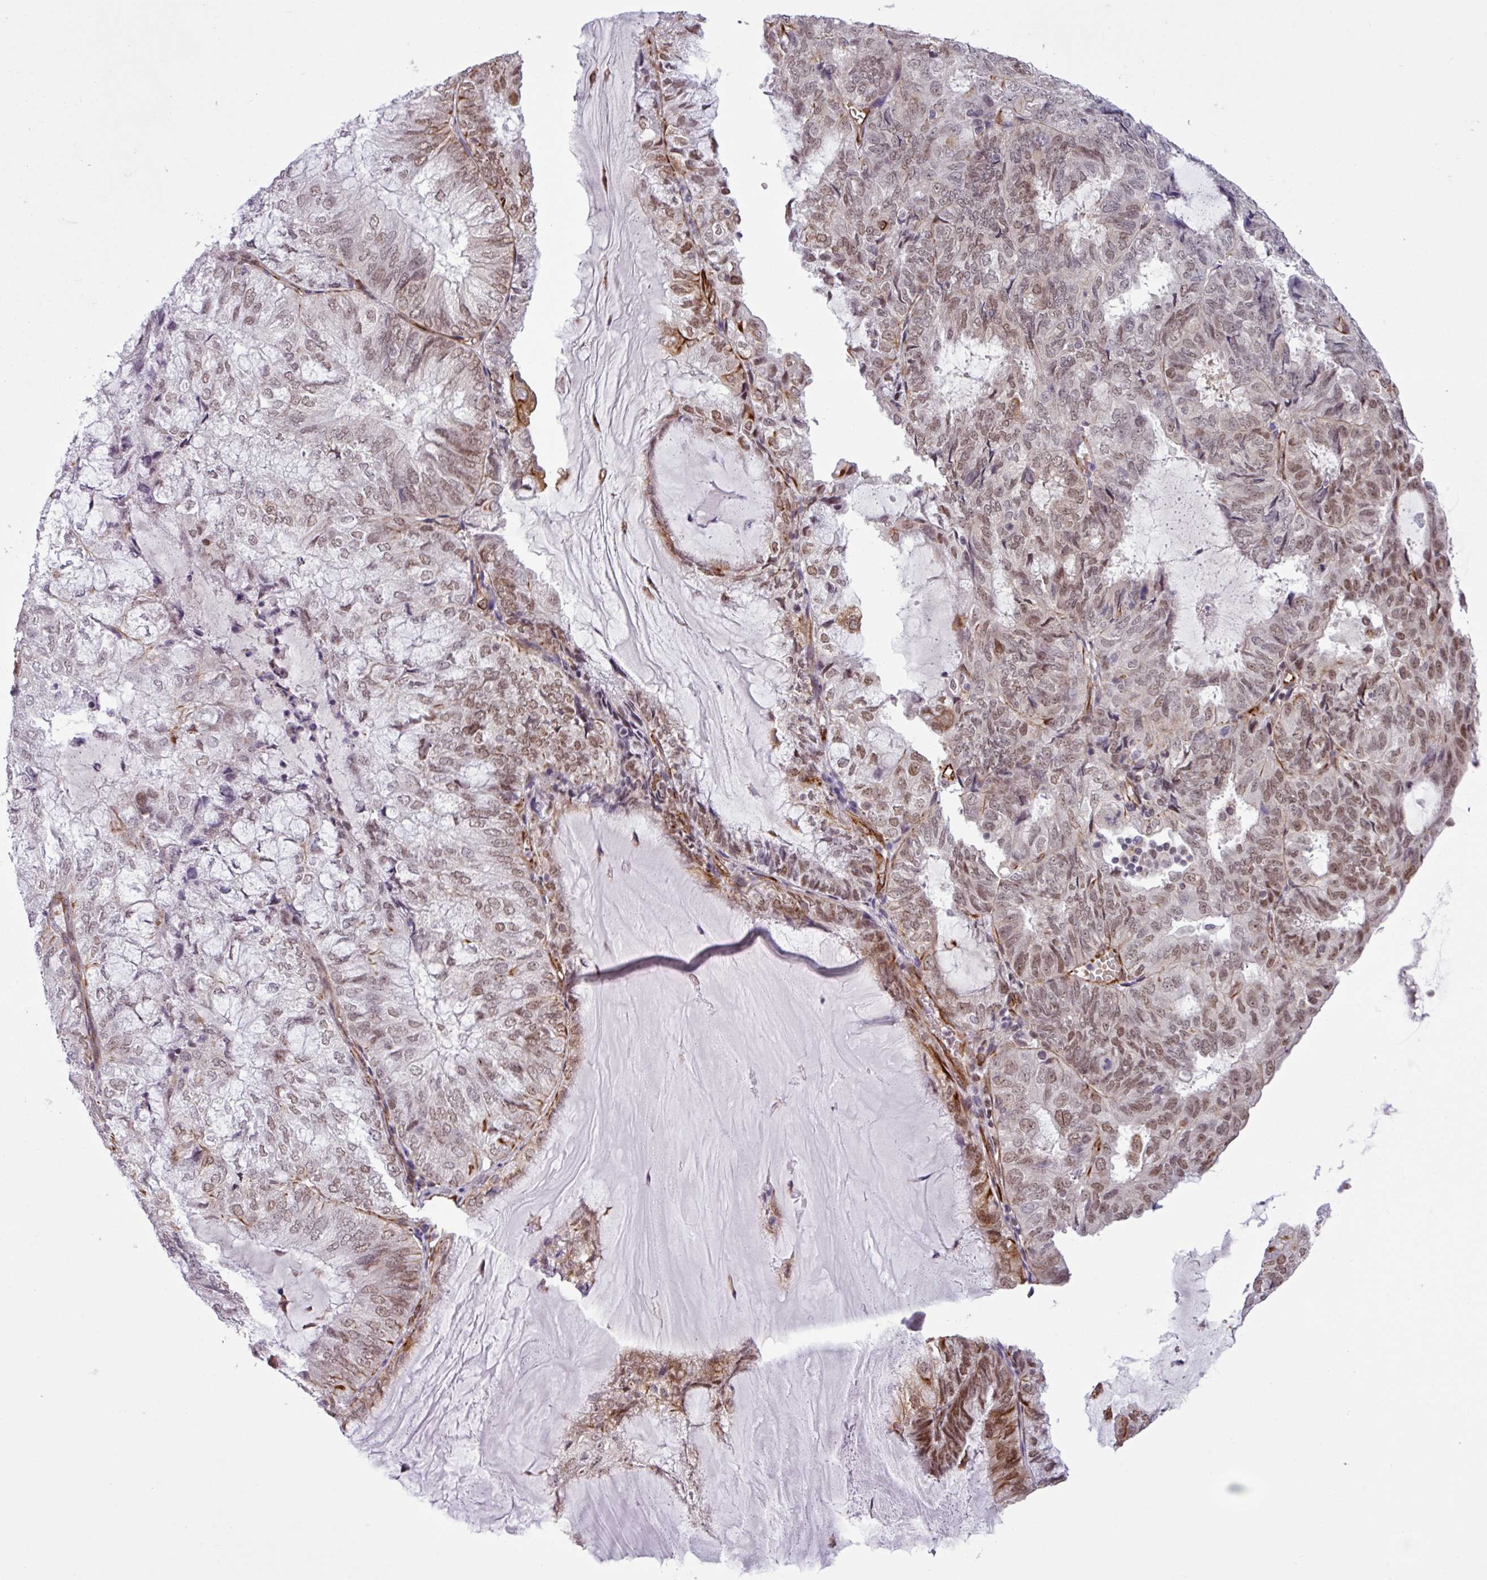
{"staining": {"intensity": "moderate", "quantity": ">75%", "location": "nuclear"}, "tissue": "endometrial cancer", "cell_type": "Tumor cells", "image_type": "cancer", "snomed": [{"axis": "morphology", "description": "Adenocarcinoma, NOS"}, {"axis": "topography", "description": "Endometrium"}], "caption": "The immunohistochemical stain labels moderate nuclear positivity in tumor cells of endometrial adenocarcinoma tissue.", "gene": "CHD3", "patient": {"sex": "female", "age": 81}}